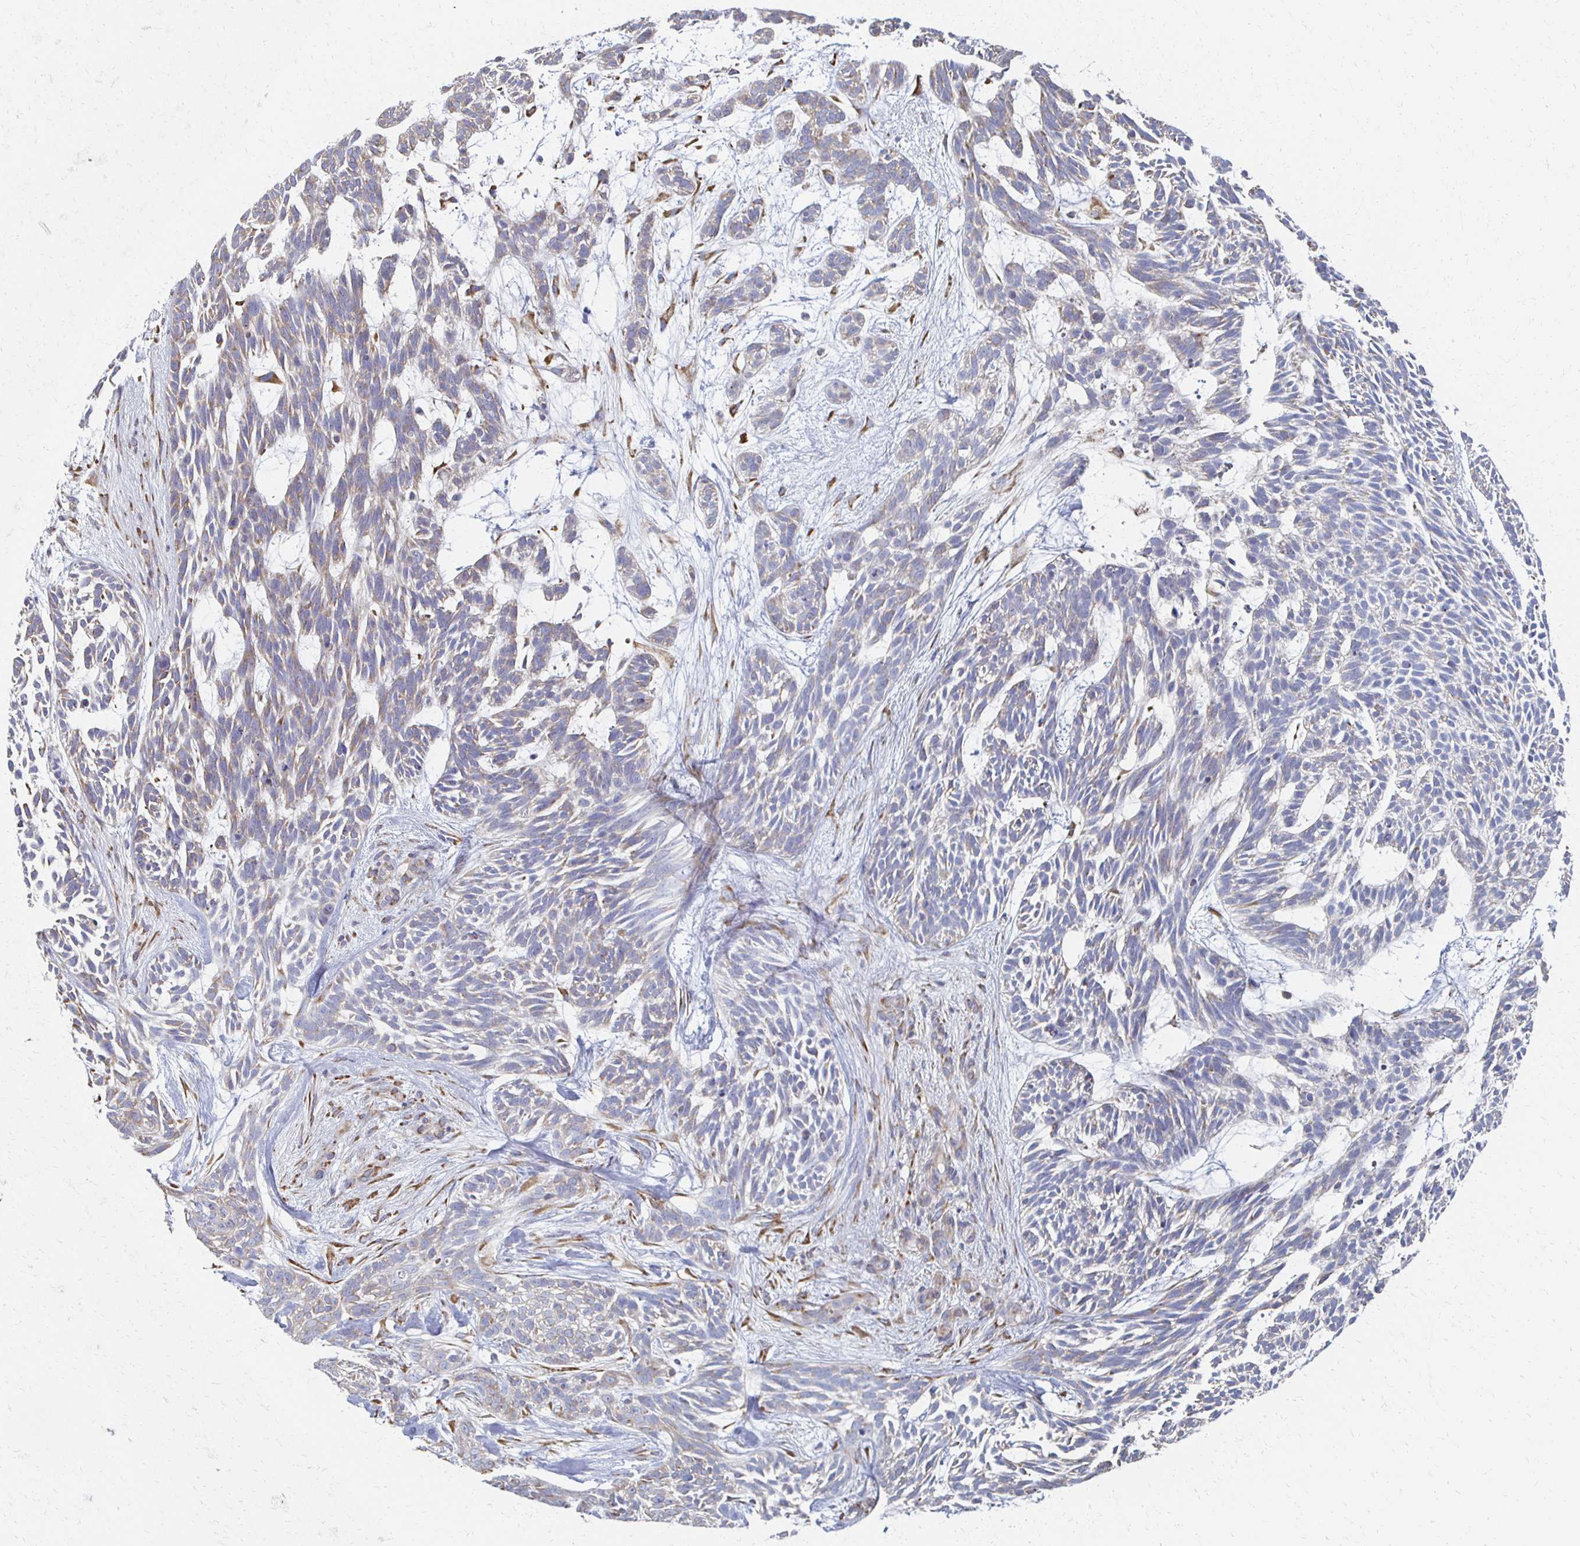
{"staining": {"intensity": "negative", "quantity": "none", "location": "none"}, "tissue": "skin cancer", "cell_type": "Tumor cells", "image_type": "cancer", "snomed": [{"axis": "morphology", "description": "Basal cell carcinoma"}, {"axis": "topography", "description": "Skin"}, {"axis": "topography", "description": "Skin, foot"}], "caption": "An image of human skin cancer (basal cell carcinoma) is negative for staining in tumor cells.", "gene": "ATP1A3", "patient": {"sex": "female", "age": 77}}